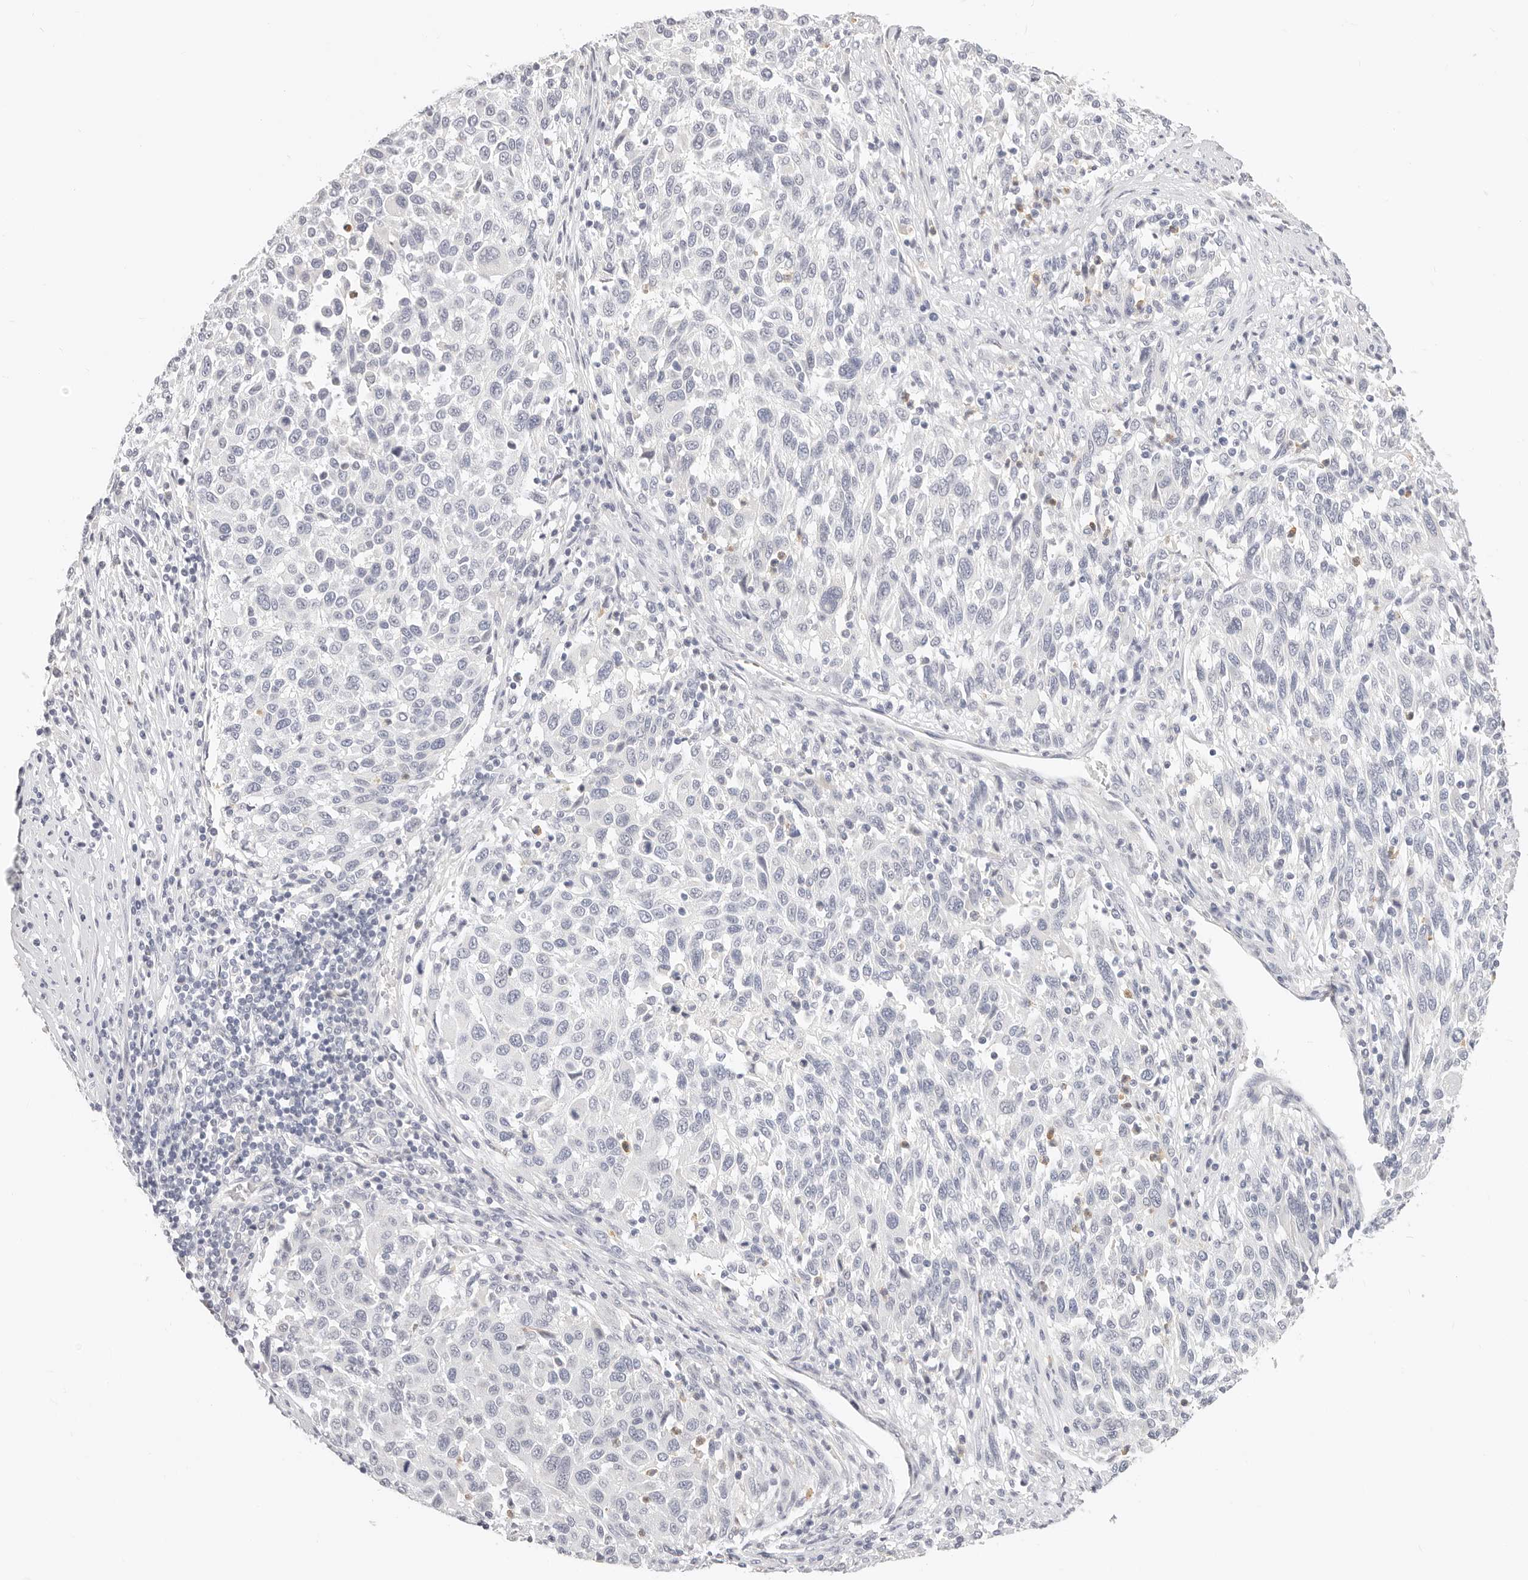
{"staining": {"intensity": "negative", "quantity": "none", "location": "none"}, "tissue": "melanoma", "cell_type": "Tumor cells", "image_type": "cancer", "snomed": [{"axis": "morphology", "description": "Malignant melanoma, Metastatic site"}, {"axis": "topography", "description": "Lymph node"}], "caption": "Protein analysis of malignant melanoma (metastatic site) exhibits no significant positivity in tumor cells.", "gene": "ASCL1", "patient": {"sex": "male", "age": 61}}